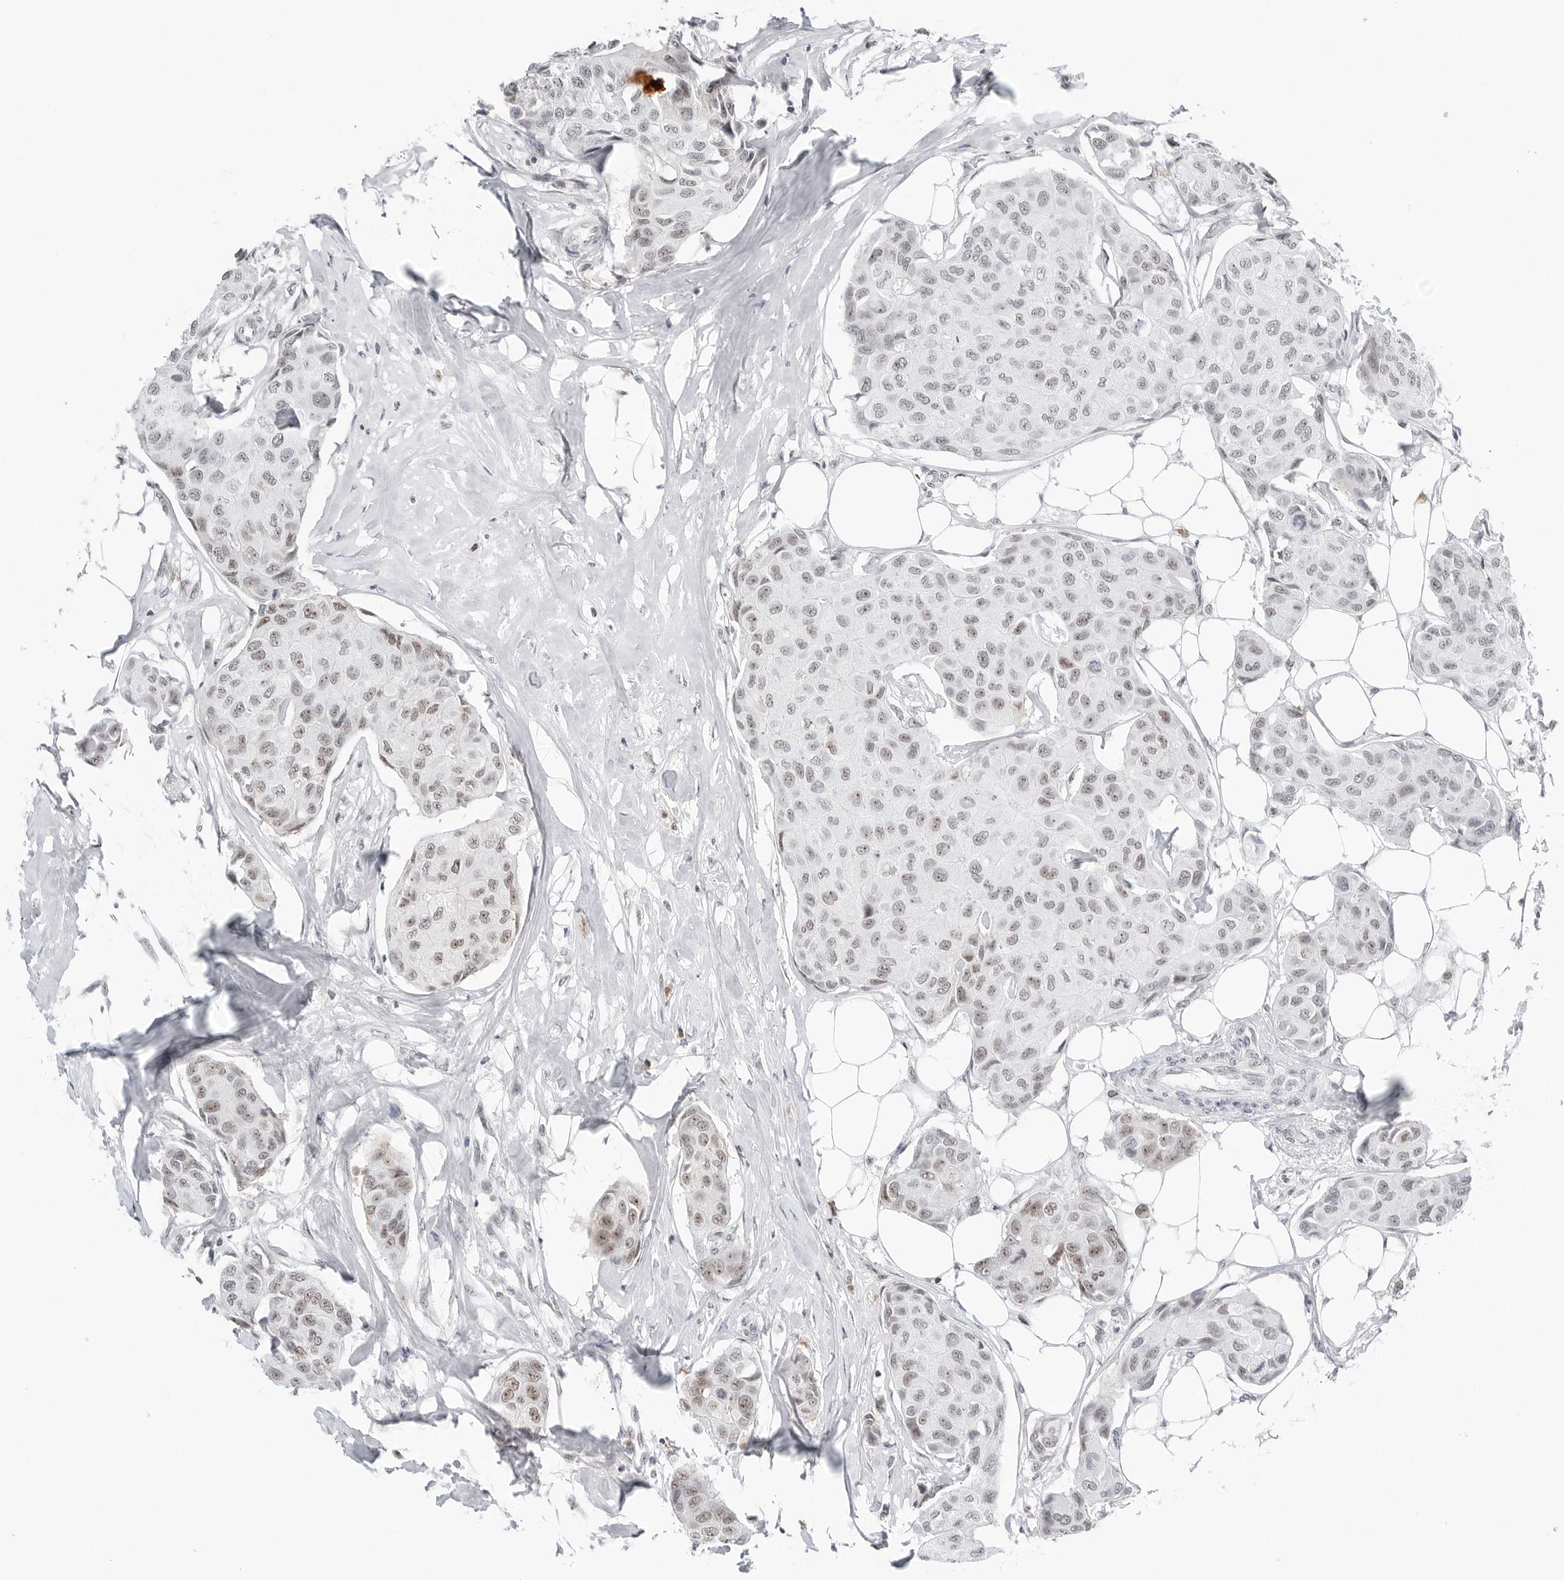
{"staining": {"intensity": "weak", "quantity": ">75%", "location": "nuclear"}, "tissue": "breast cancer", "cell_type": "Tumor cells", "image_type": "cancer", "snomed": [{"axis": "morphology", "description": "Duct carcinoma"}, {"axis": "topography", "description": "Breast"}], "caption": "Protein staining shows weak nuclear staining in about >75% of tumor cells in breast cancer.", "gene": "WRAP53", "patient": {"sex": "female", "age": 80}}